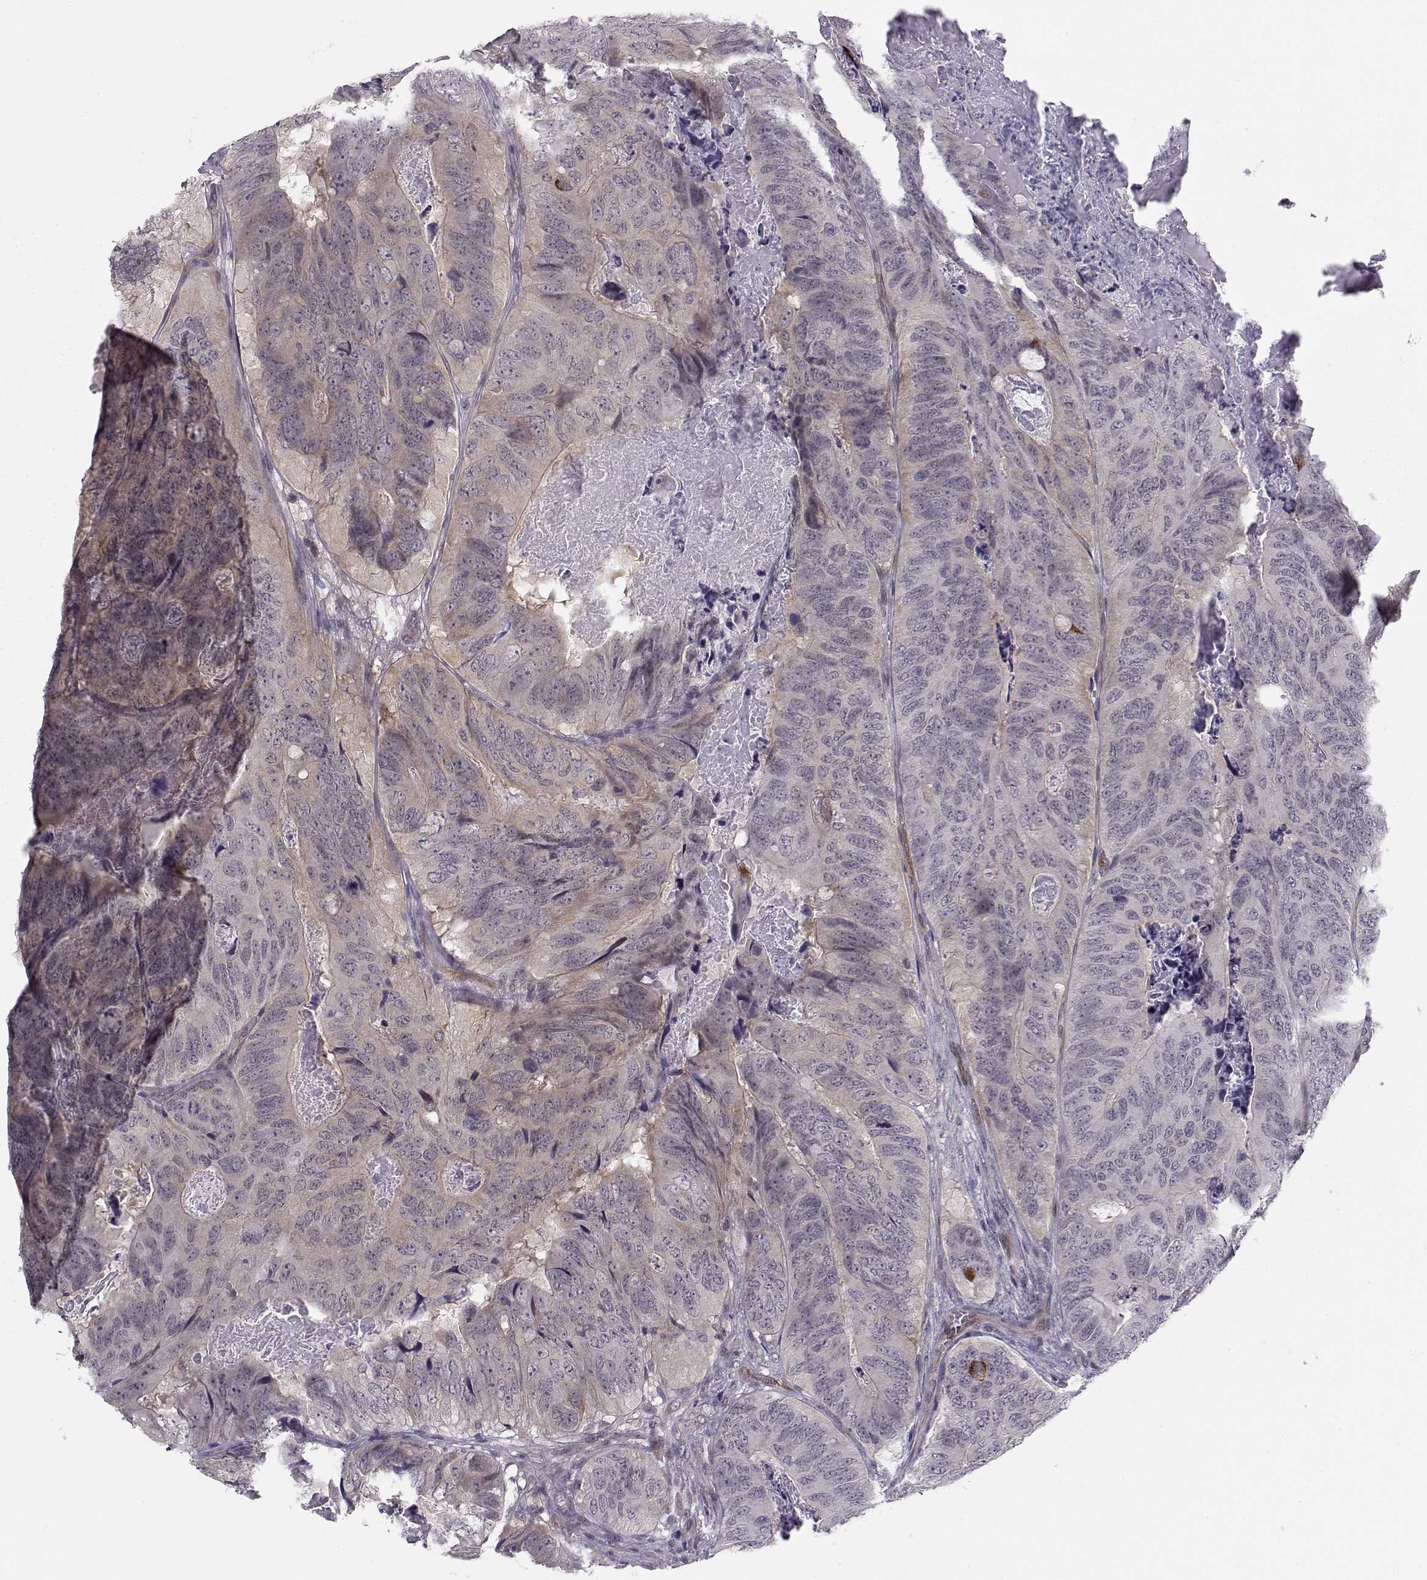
{"staining": {"intensity": "weak", "quantity": "25%-75%", "location": "cytoplasmic/membranous"}, "tissue": "colorectal cancer", "cell_type": "Tumor cells", "image_type": "cancer", "snomed": [{"axis": "morphology", "description": "Adenocarcinoma, NOS"}, {"axis": "topography", "description": "Colon"}], "caption": "Protein analysis of colorectal cancer (adenocarcinoma) tissue displays weak cytoplasmic/membranous positivity in approximately 25%-75% of tumor cells. (DAB IHC, brown staining for protein, blue staining for nuclei).", "gene": "KIF13B", "patient": {"sex": "male", "age": 79}}